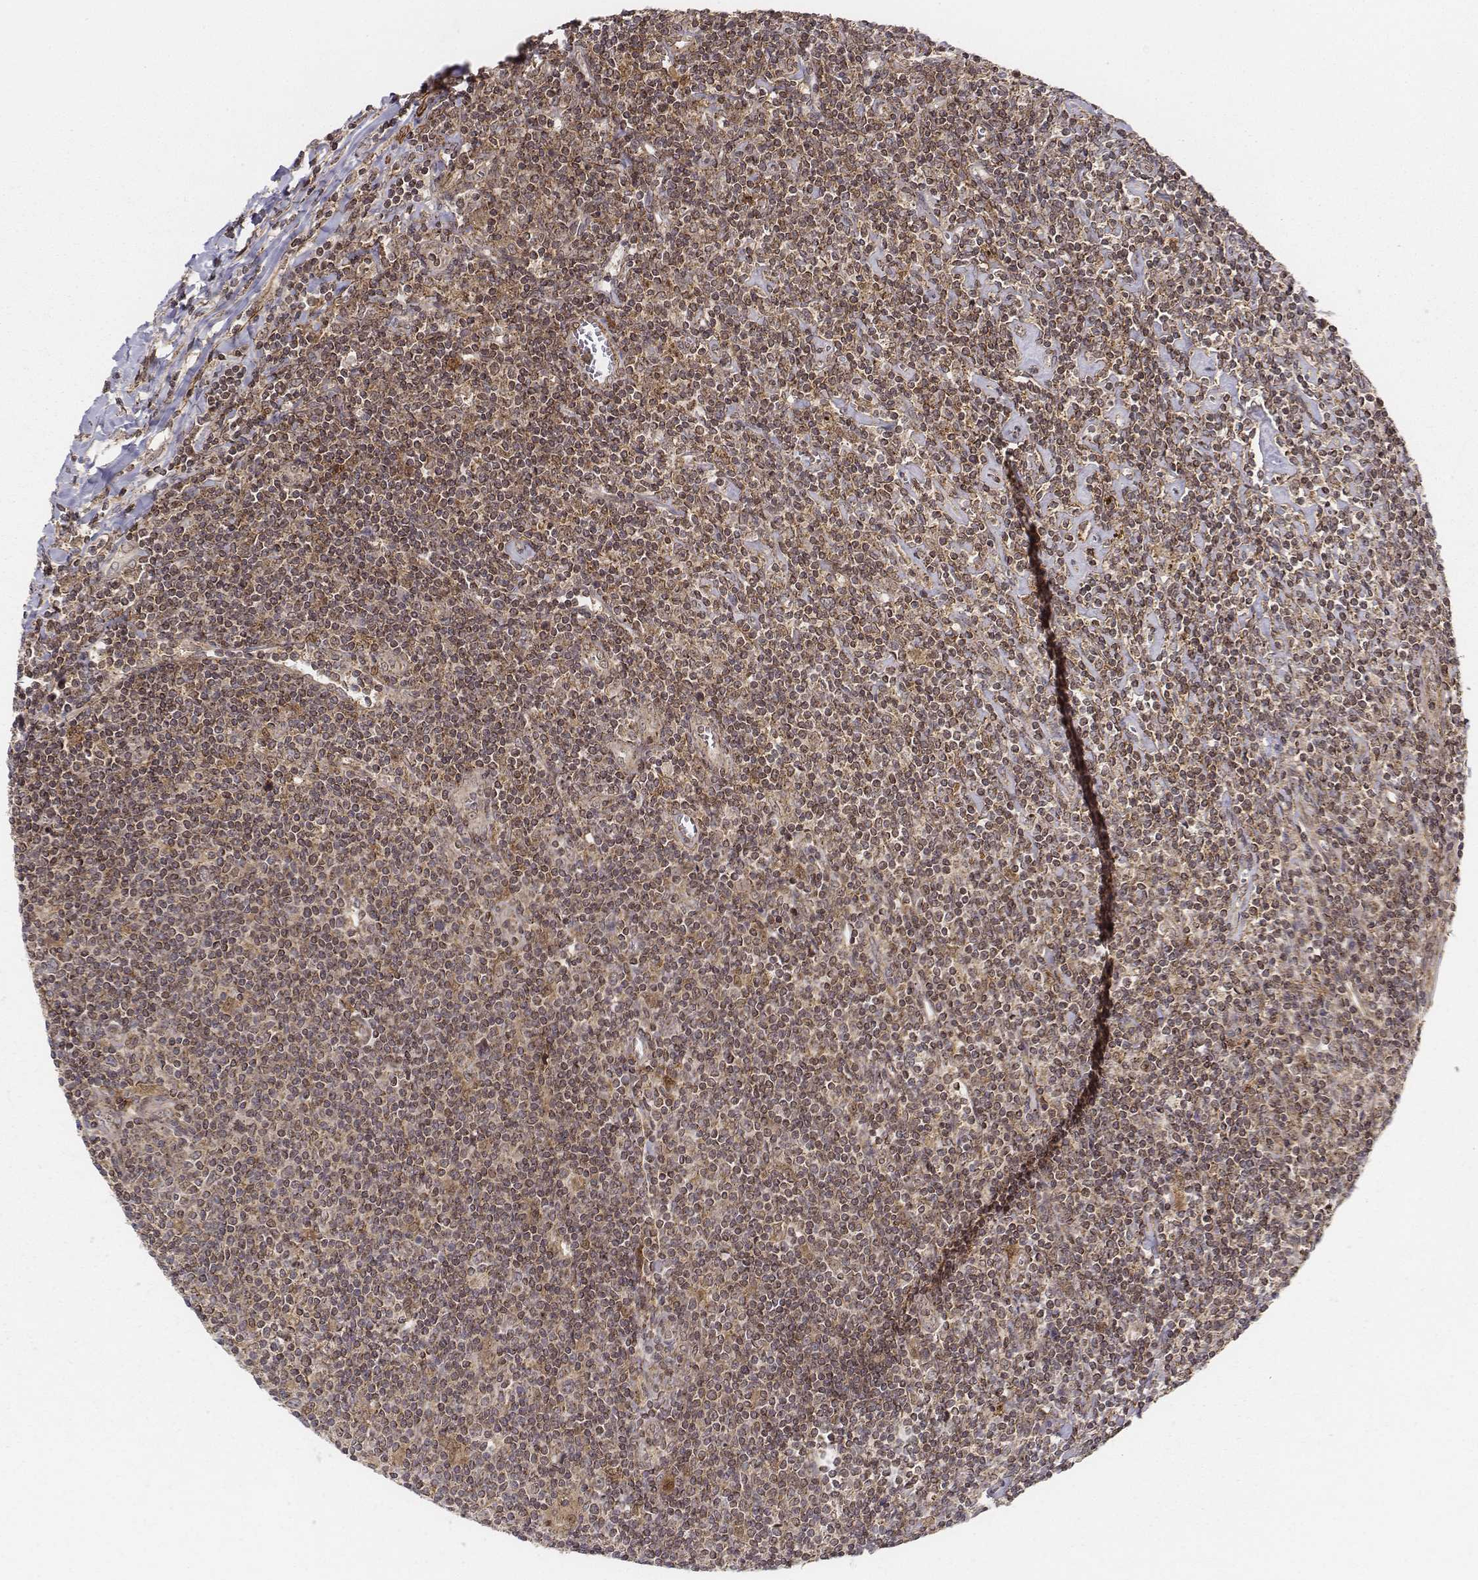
{"staining": {"intensity": "moderate", "quantity": ">75%", "location": "cytoplasmic/membranous"}, "tissue": "lymphoma", "cell_type": "Tumor cells", "image_type": "cancer", "snomed": [{"axis": "morphology", "description": "Hodgkin's disease, NOS"}, {"axis": "topography", "description": "Lymph node"}], "caption": "Brown immunohistochemical staining in human lymphoma demonstrates moderate cytoplasmic/membranous expression in about >75% of tumor cells. Nuclei are stained in blue.", "gene": "ZFYVE19", "patient": {"sex": "male", "age": 40}}